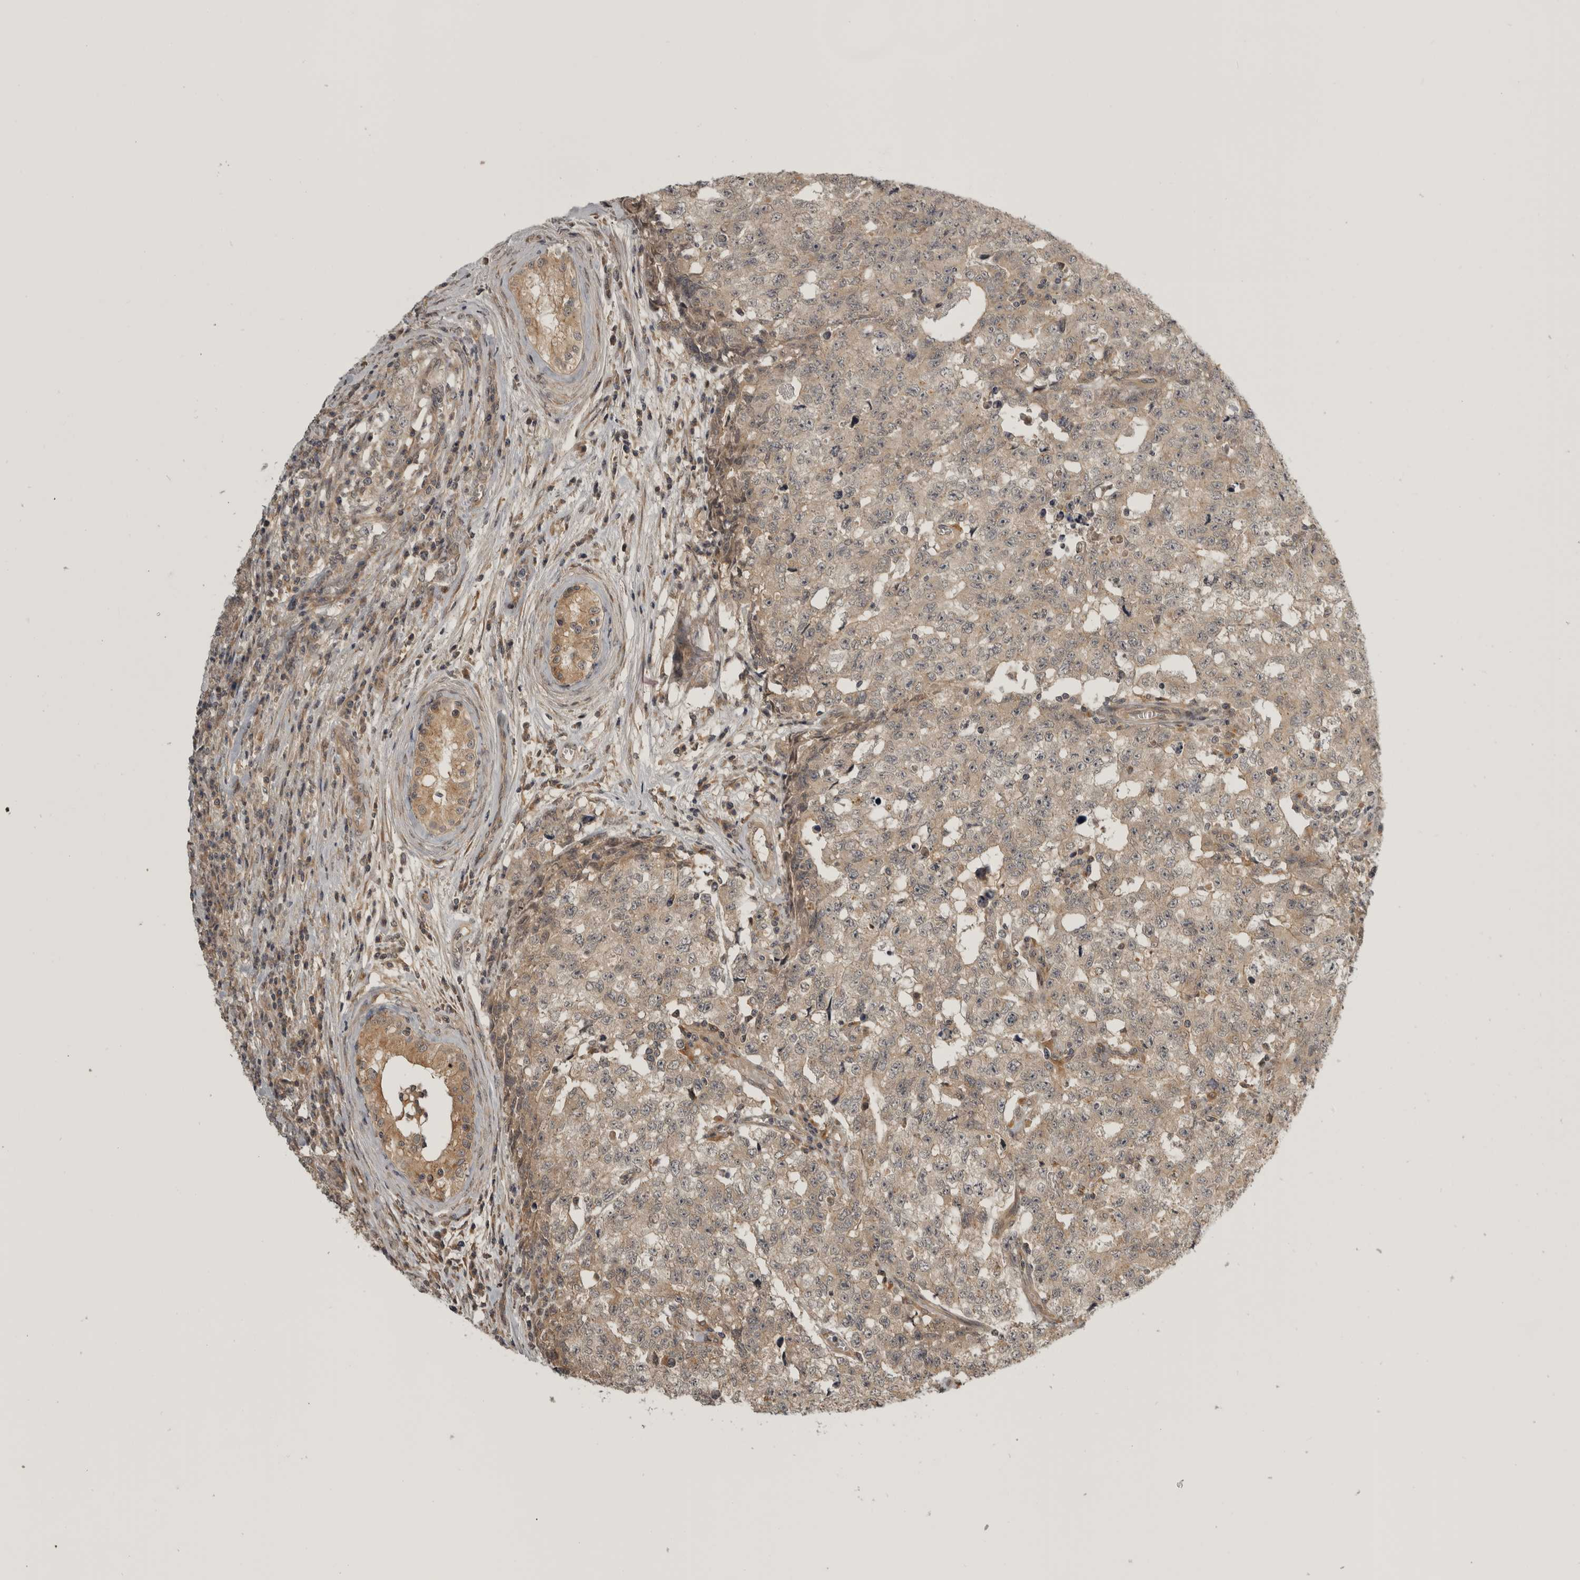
{"staining": {"intensity": "weak", "quantity": "<25%", "location": "cytoplasmic/membranous"}, "tissue": "testis cancer", "cell_type": "Tumor cells", "image_type": "cancer", "snomed": [{"axis": "morphology", "description": "Carcinoma, Embryonal, NOS"}, {"axis": "topography", "description": "Testis"}], "caption": "IHC image of human testis embryonal carcinoma stained for a protein (brown), which demonstrates no staining in tumor cells.", "gene": "CUEDC1", "patient": {"sex": "male", "age": 28}}